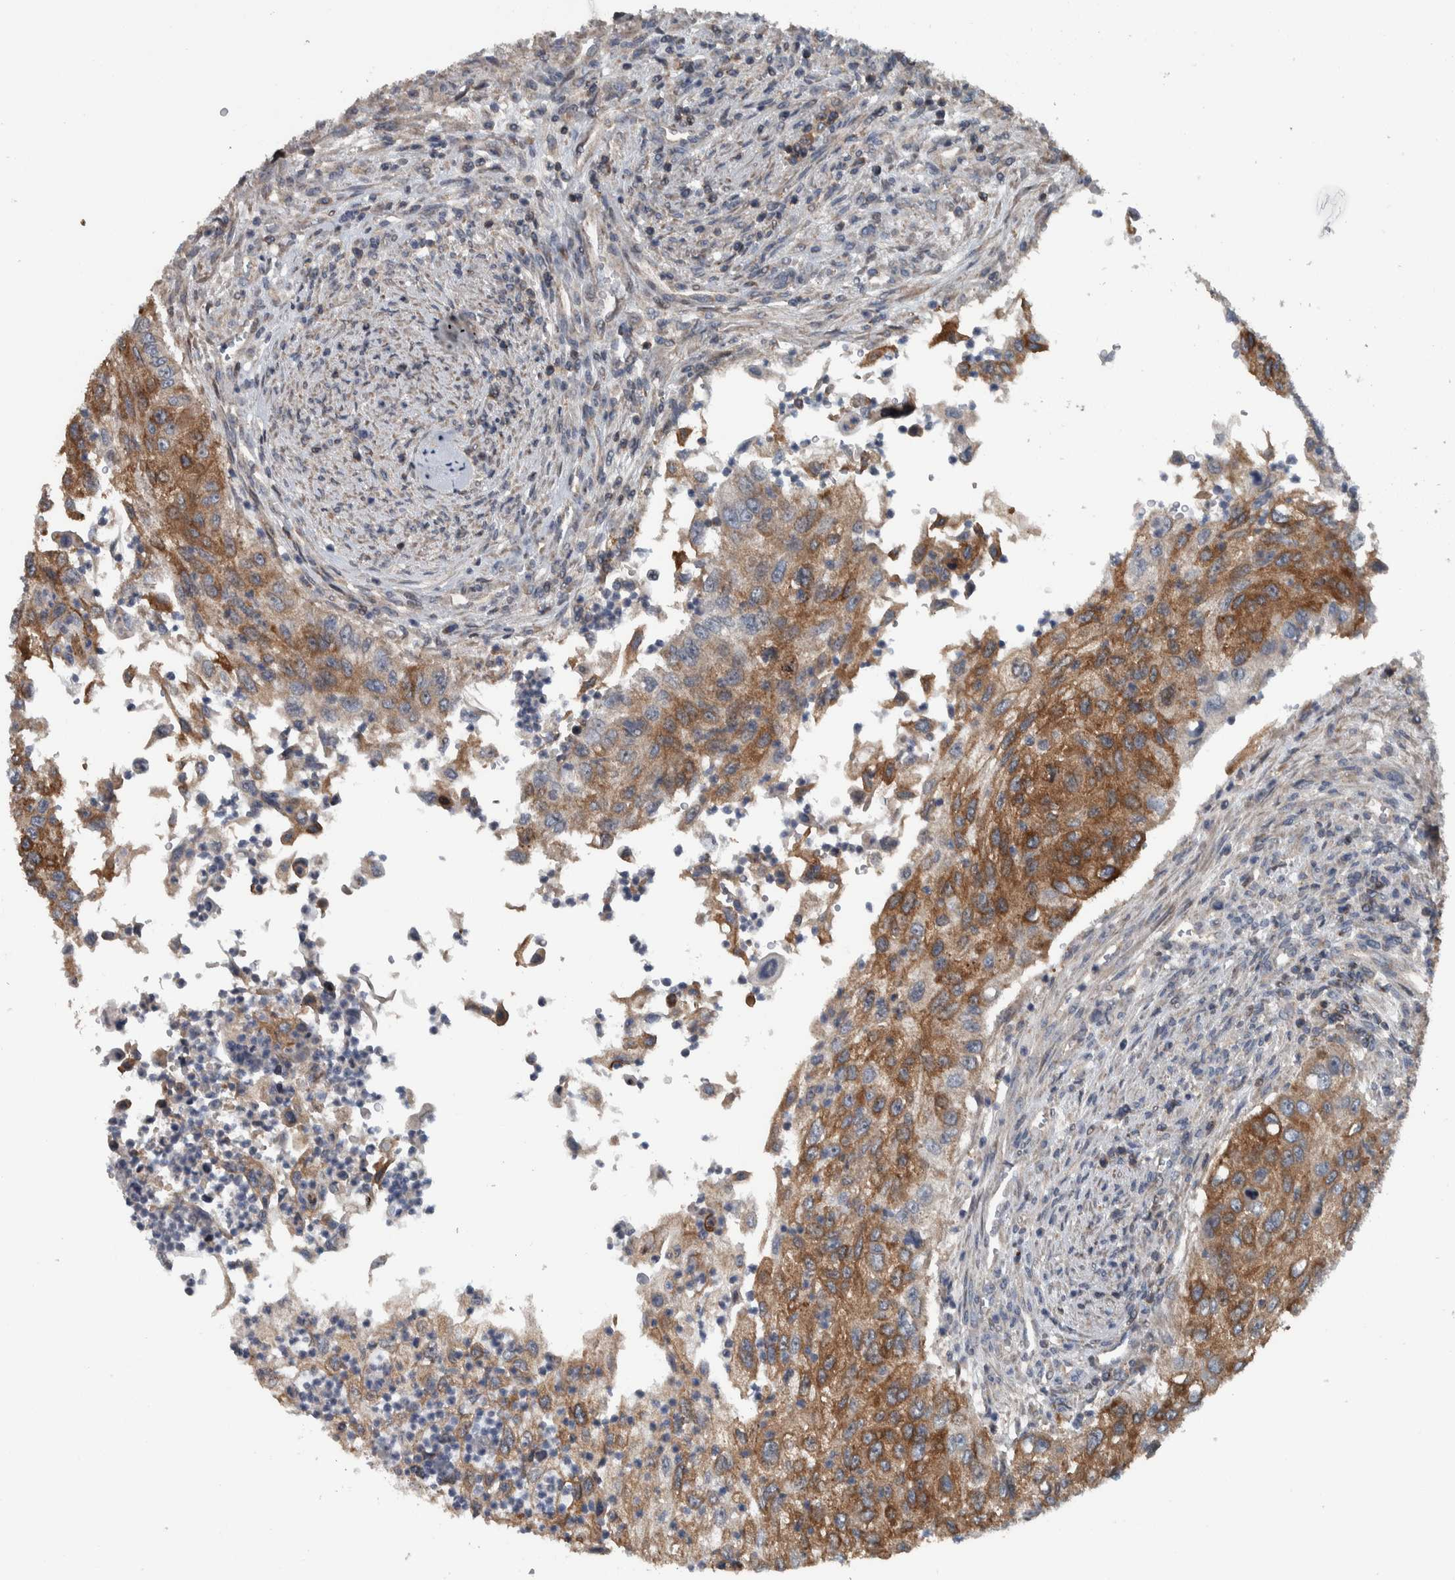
{"staining": {"intensity": "moderate", "quantity": ">75%", "location": "cytoplasmic/membranous"}, "tissue": "urothelial cancer", "cell_type": "Tumor cells", "image_type": "cancer", "snomed": [{"axis": "morphology", "description": "Urothelial carcinoma, High grade"}, {"axis": "topography", "description": "Urinary bladder"}], "caption": "Immunohistochemical staining of human urothelial cancer displays medium levels of moderate cytoplasmic/membranous staining in approximately >75% of tumor cells.", "gene": "BAIAP2L1", "patient": {"sex": "female", "age": 60}}